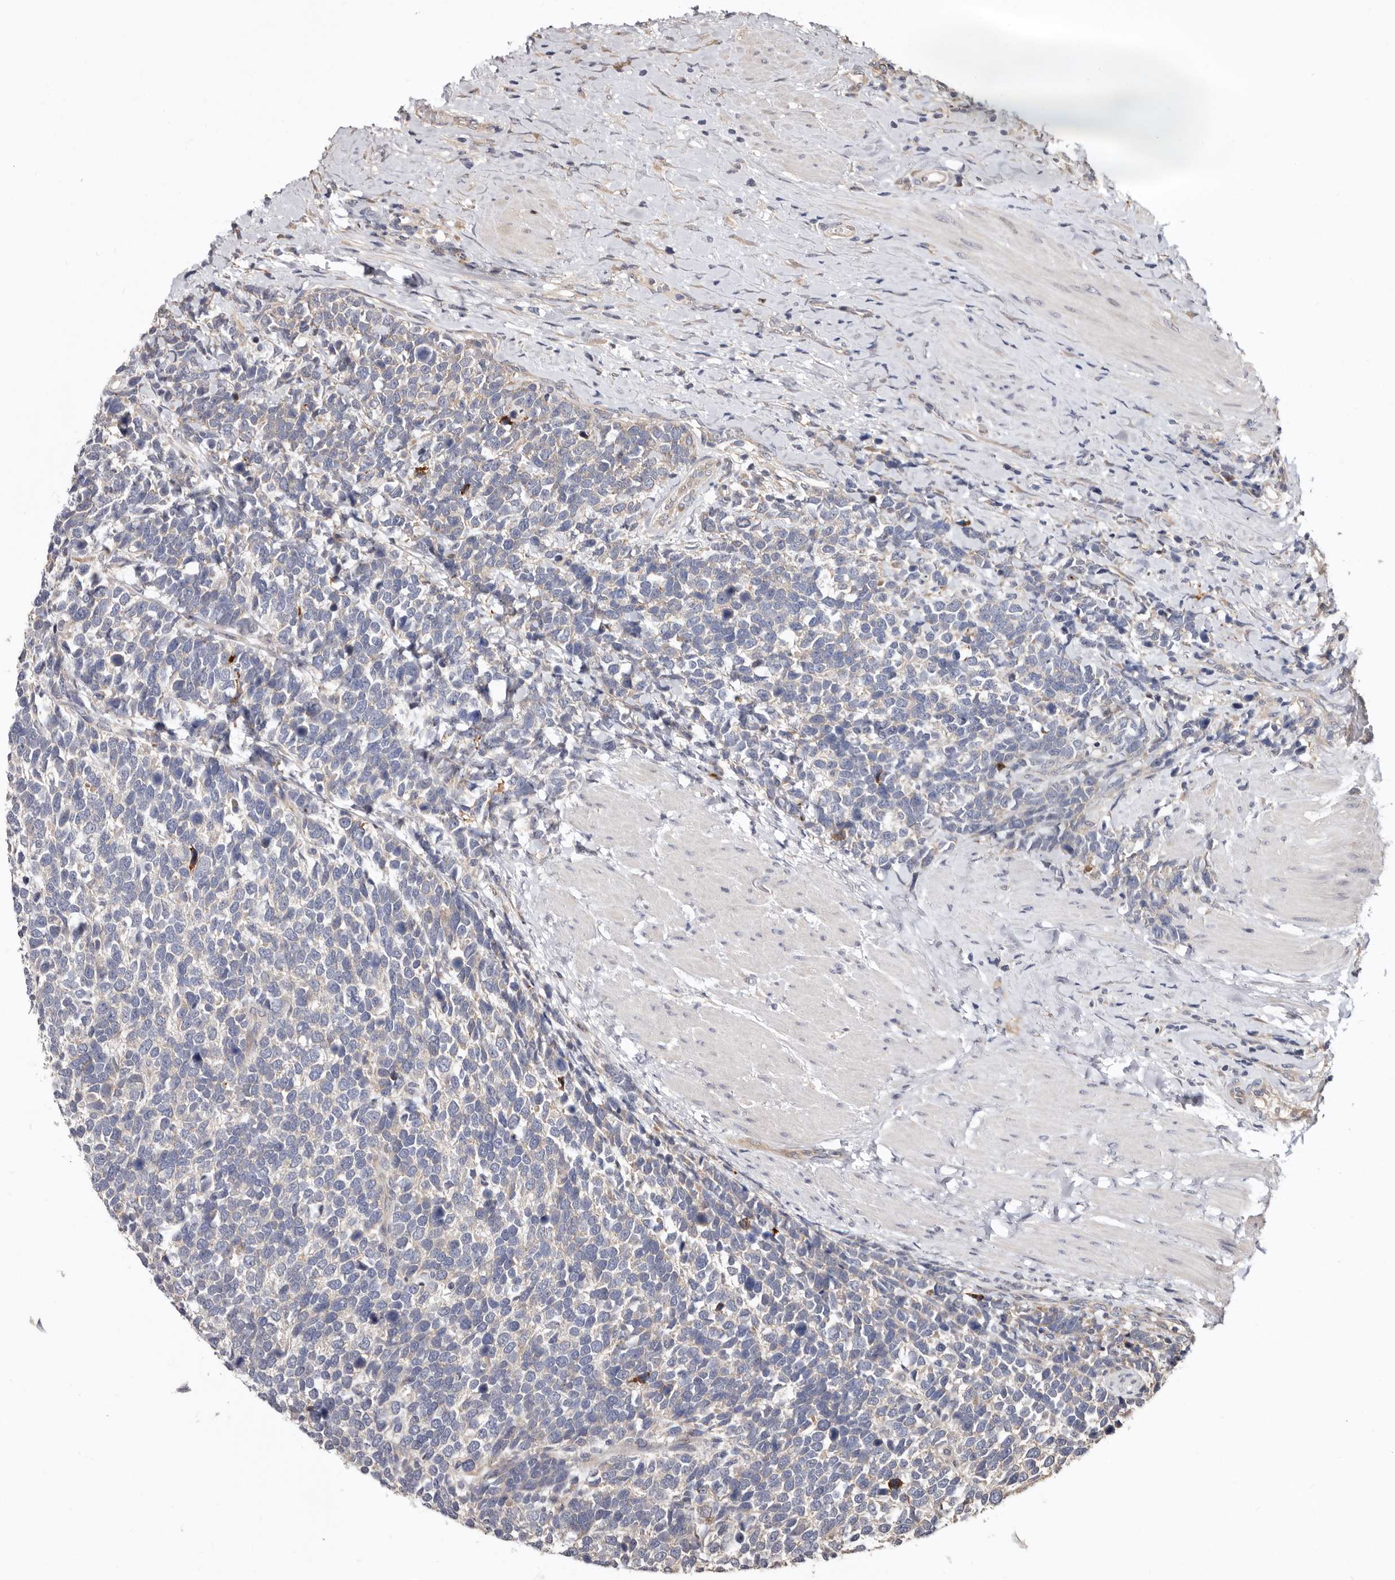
{"staining": {"intensity": "negative", "quantity": "none", "location": "none"}, "tissue": "urothelial cancer", "cell_type": "Tumor cells", "image_type": "cancer", "snomed": [{"axis": "morphology", "description": "Urothelial carcinoma, High grade"}, {"axis": "topography", "description": "Urinary bladder"}], "caption": "There is no significant positivity in tumor cells of urothelial cancer.", "gene": "WEE2", "patient": {"sex": "female", "age": 82}}